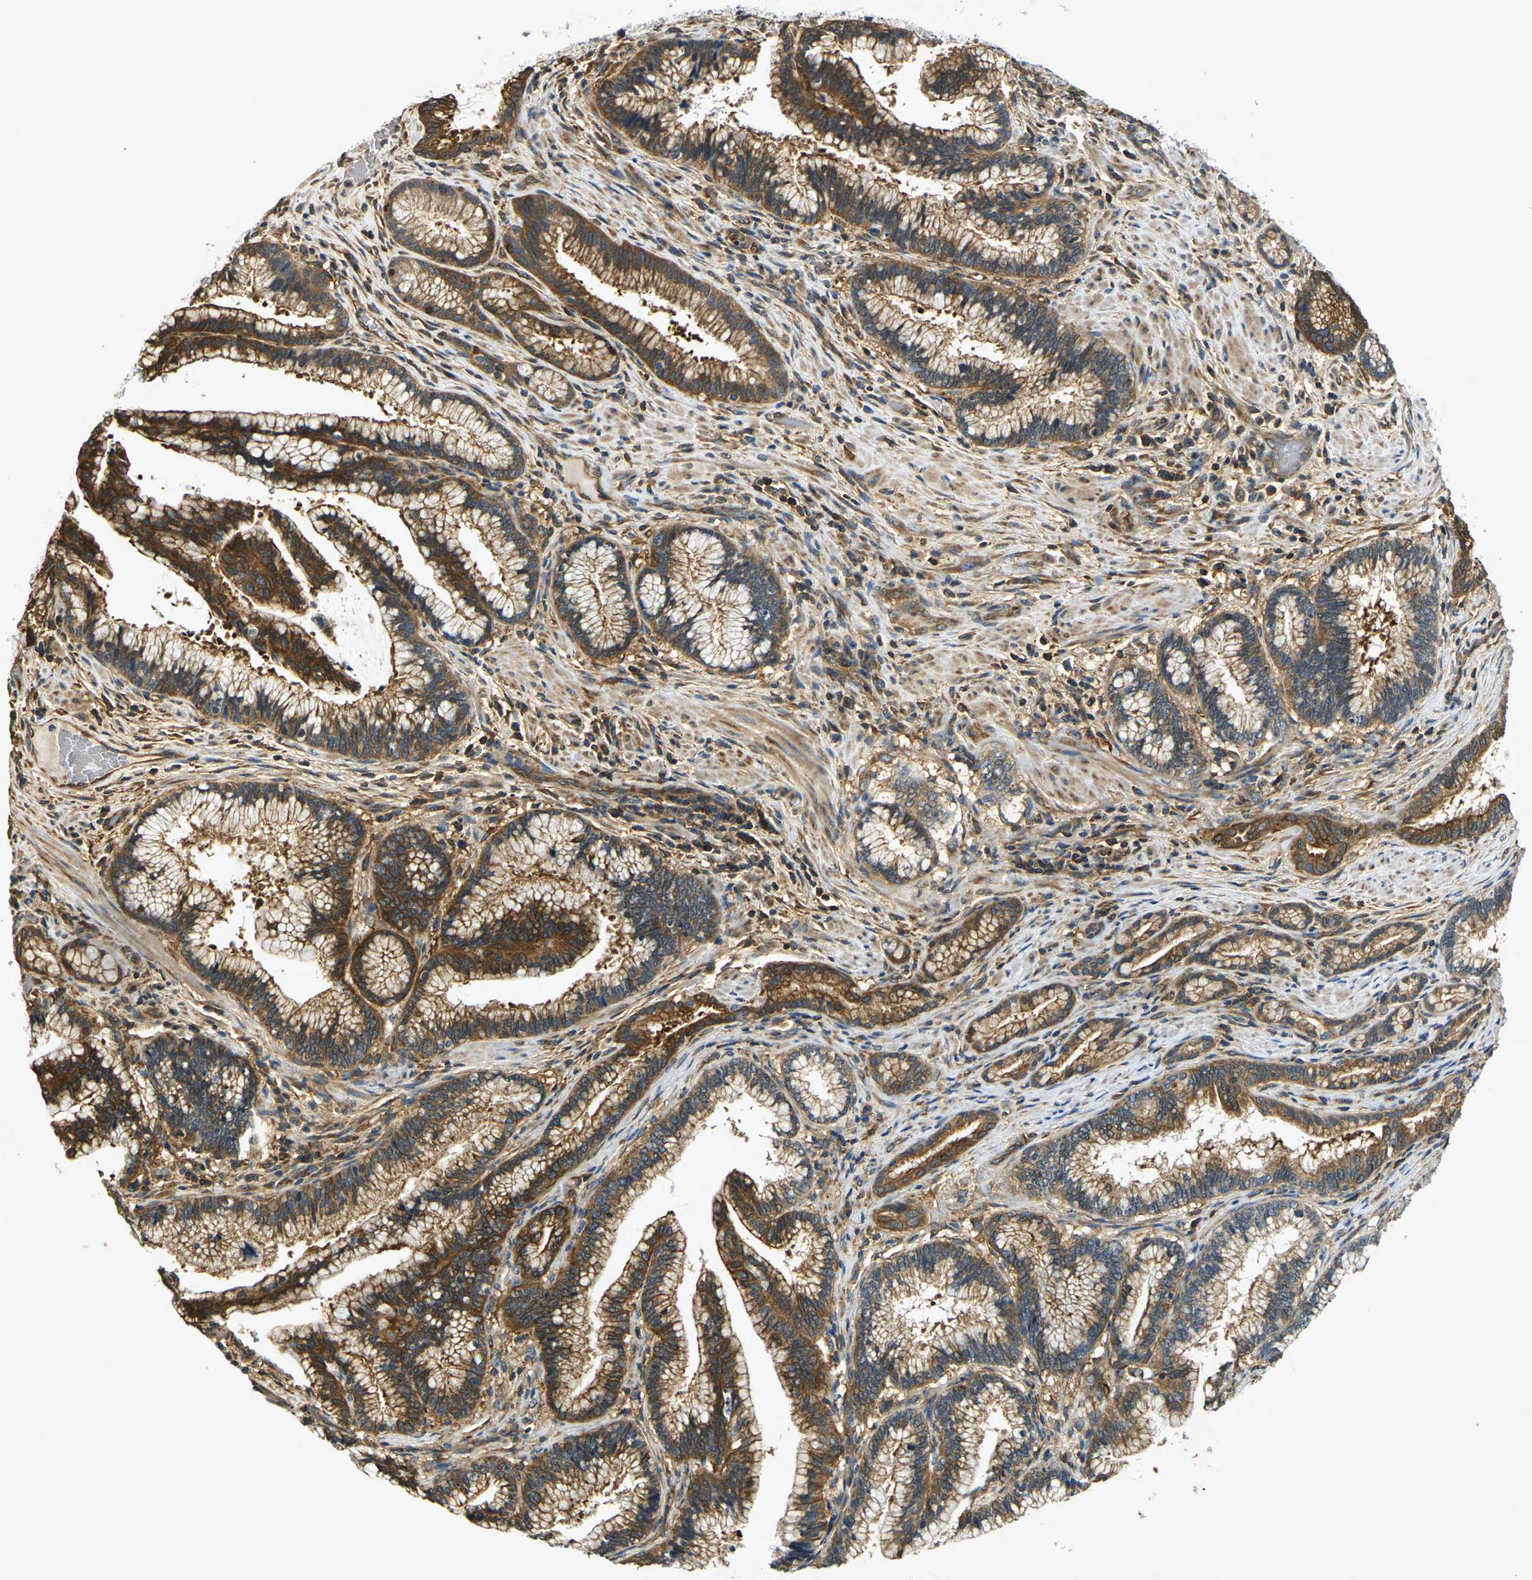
{"staining": {"intensity": "strong", "quantity": ">75%", "location": "cytoplasmic/membranous"}, "tissue": "pancreatic cancer", "cell_type": "Tumor cells", "image_type": "cancer", "snomed": [{"axis": "morphology", "description": "Adenocarcinoma, NOS"}, {"axis": "topography", "description": "Pancreas"}], "caption": "Immunohistochemical staining of human adenocarcinoma (pancreatic) displays high levels of strong cytoplasmic/membranous protein staining in about >75% of tumor cells.", "gene": "CAST", "patient": {"sex": "female", "age": 64}}